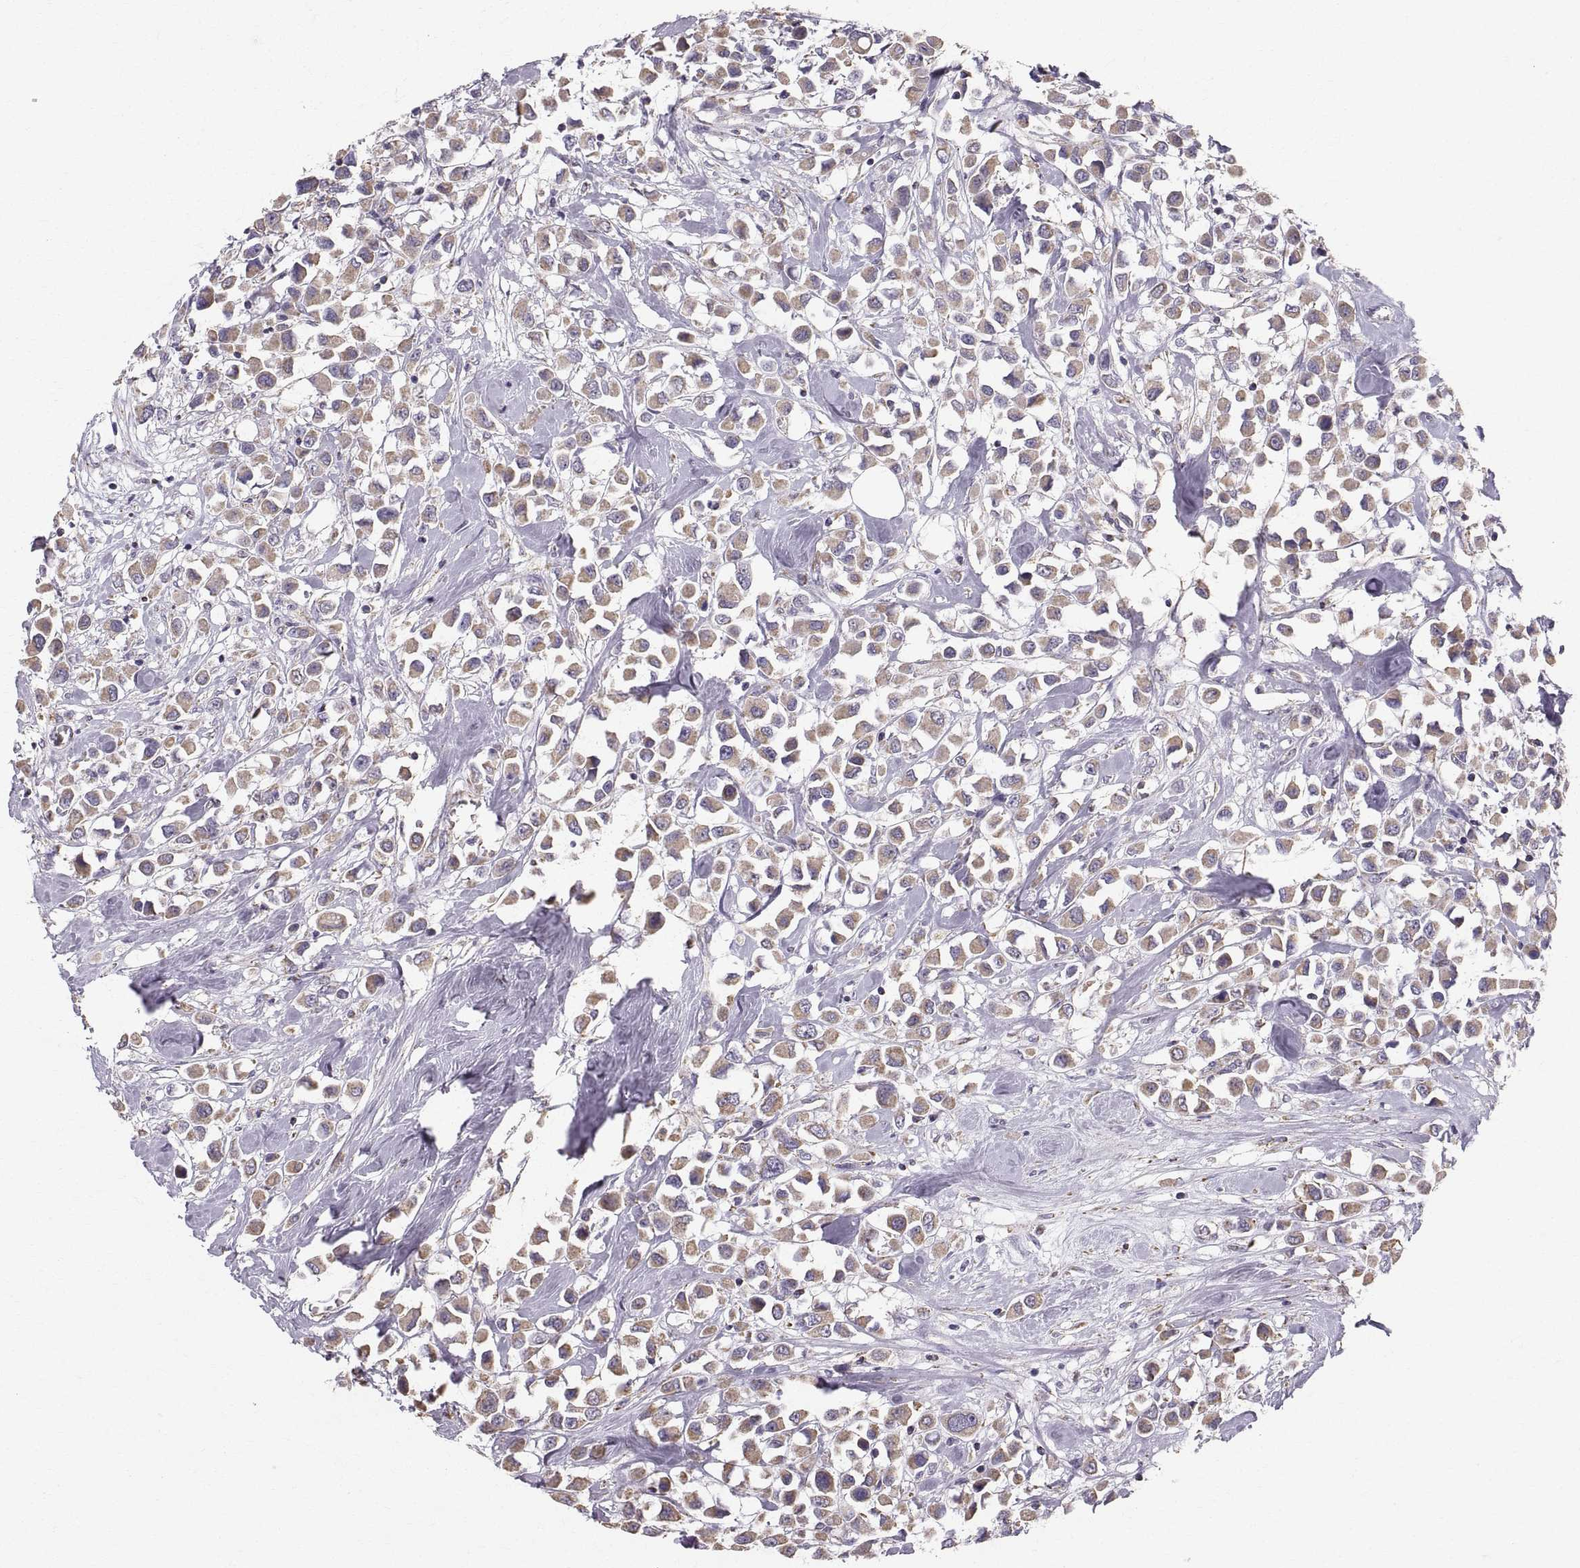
{"staining": {"intensity": "weak", "quantity": ">75%", "location": "cytoplasmic/membranous"}, "tissue": "breast cancer", "cell_type": "Tumor cells", "image_type": "cancer", "snomed": [{"axis": "morphology", "description": "Duct carcinoma"}, {"axis": "topography", "description": "Breast"}], "caption": "Weak cytoplasmic/membranous positivity for a protein is appreciated in about >75% of tumor cells of infiltrating ductal carcinoma (breast) using immunohistochemistry.", "gene": "STMND1", "patient": {"sex": "female", "age": 61}}